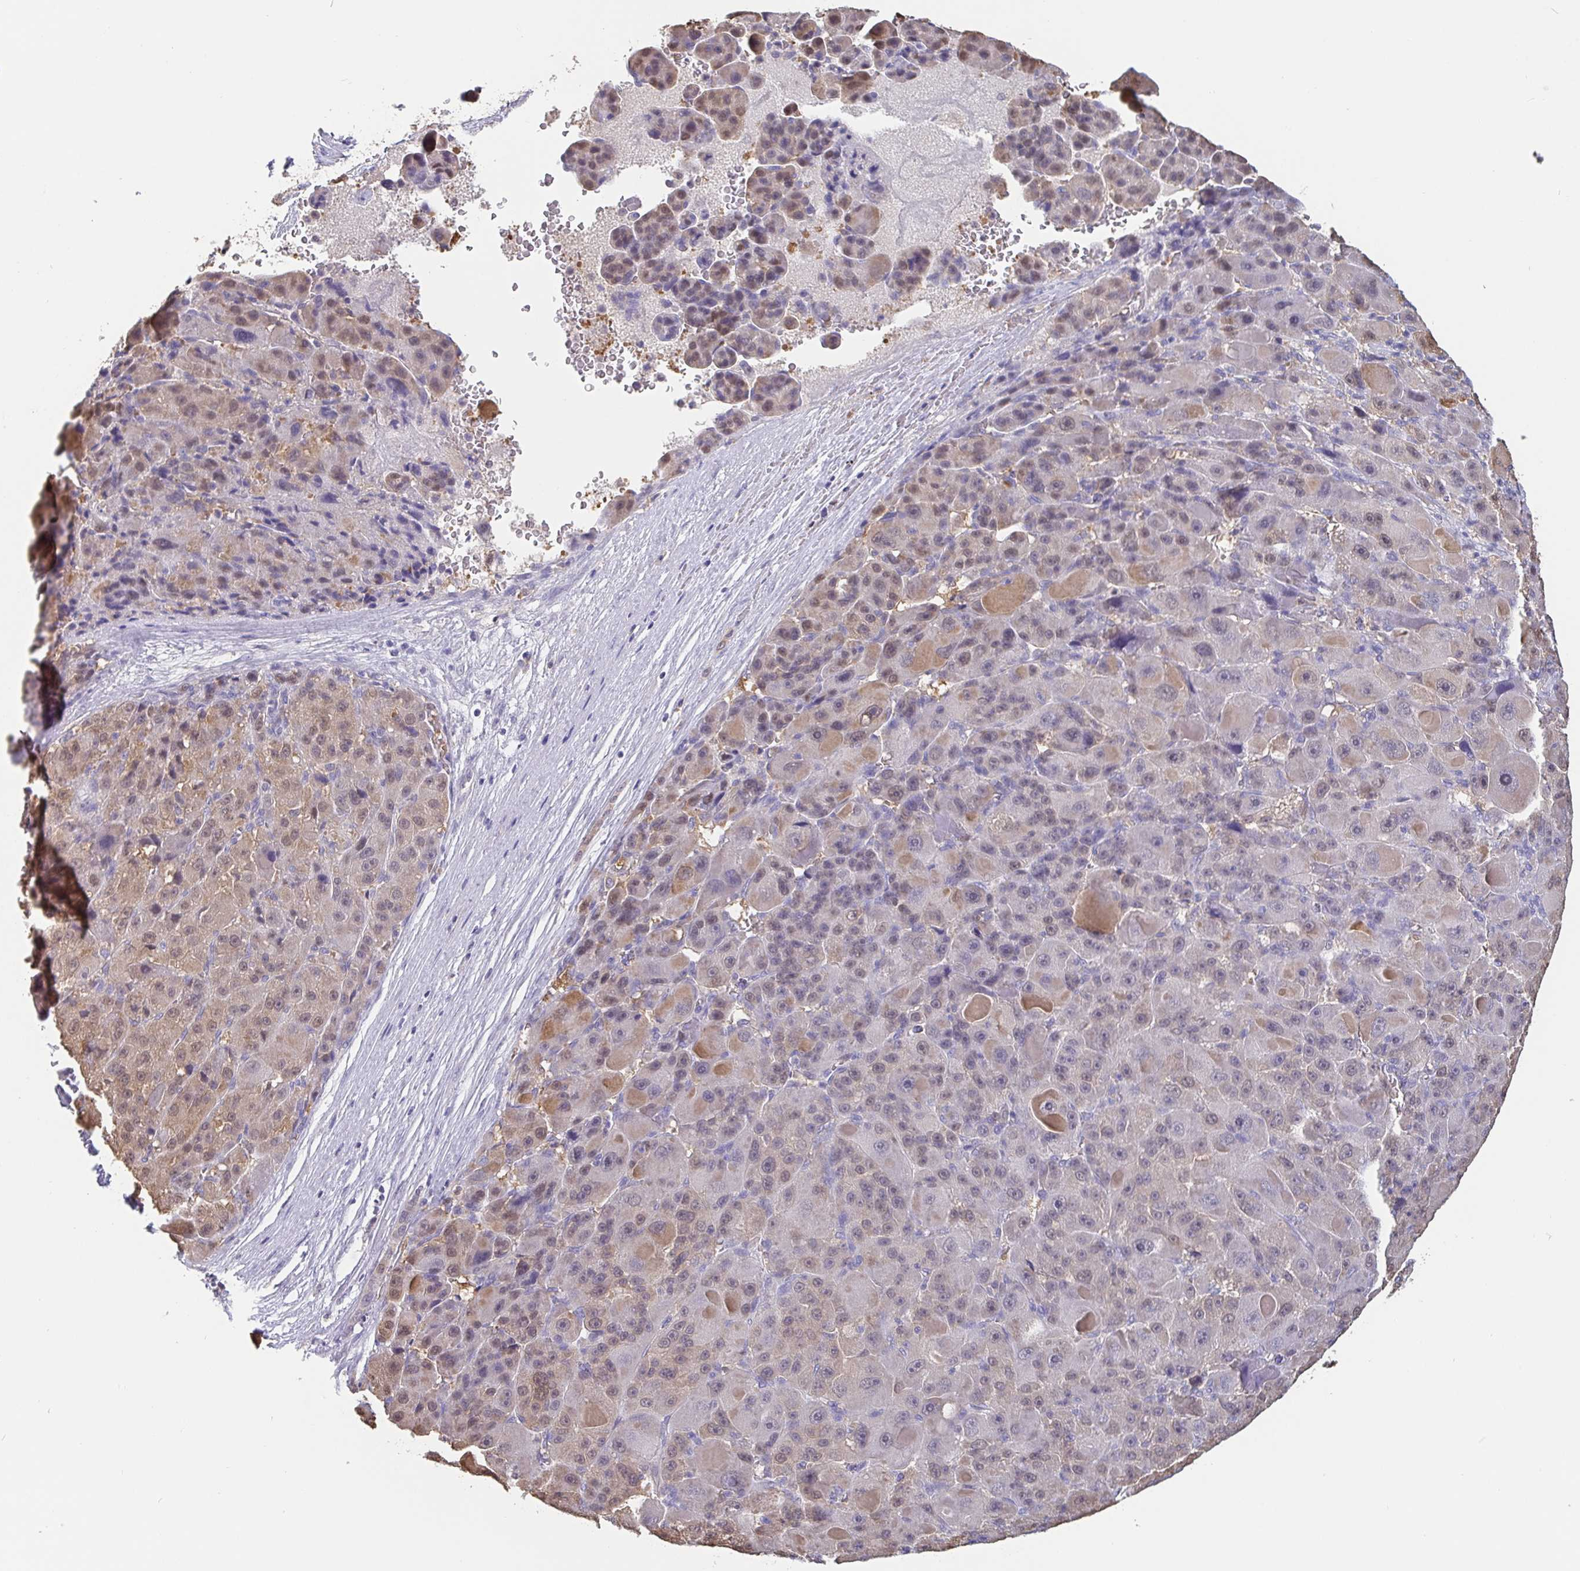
{"staining": {"intensity": "weak", "quantity": "<25%", "location": "nuclear"}, "tissue": "liver cancer", "cell_type": "Tumor cells", "image_type": "cancer", "snomed": [{"axis": "morphology", "description": "Carcinoma, Hepatocellular, NOS"}, {"axis": "topography", "description": "Liver"}], "caption": "IHC histopathology image of neoplastic tissue: liver cancer (hepatocellular carcinoma) stained with DAB displays no significant protein expression in tumor cells.", "gene": "IDH1", "patient": {"sex": "male", "age": 76}}